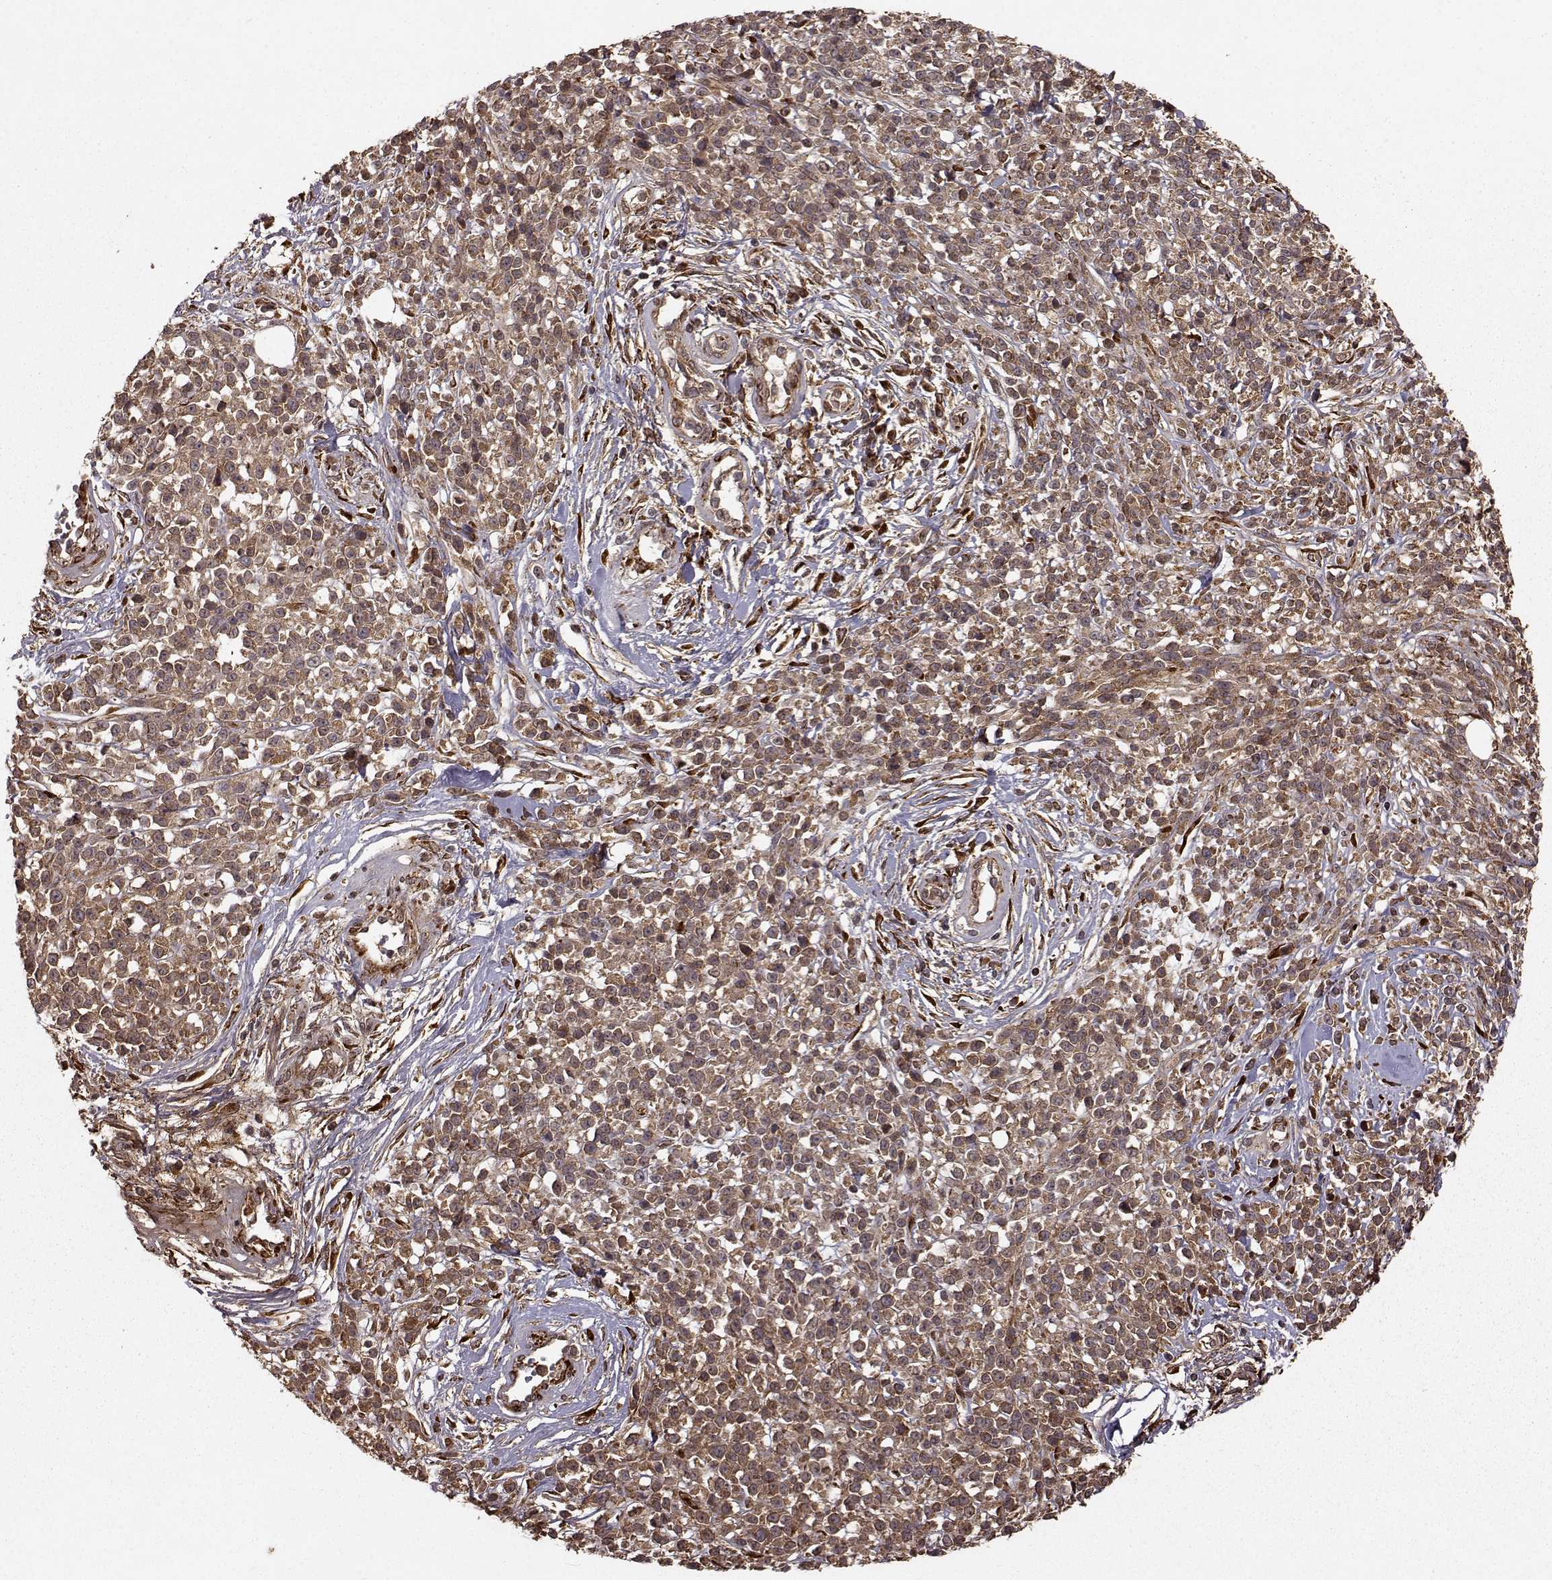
{"staining": {"intensity": "moderate", "quantity": ">75%", "location": "cytoplasmic/membranous"}, "tissue": "melanoma", "cell_type": "Tumor cells", "image_type": "cancer", "snomed": [{"axis": "morphology", "description": "Malignant melanoma, NOS"}, {"axis": "topography", "description": "Skin"}, {"axis": "topography", "description": "Skin of trunk"}], "caption": "DAB (3,3'-diaminobenzidine) immunohistochemical staining of malignant melanoma demonstrates moderate cytoplasmic/membranous protein staining in approximately >75% of tumor cells. The staining is performed using DAB (3,3'-diaminobenzidine) brown chromogen to label protein expression. The nuclei are counter-stained blue using hematoxylin.", "gene": "FSTL1", "patient": {"sex": "male", "age": 74}}